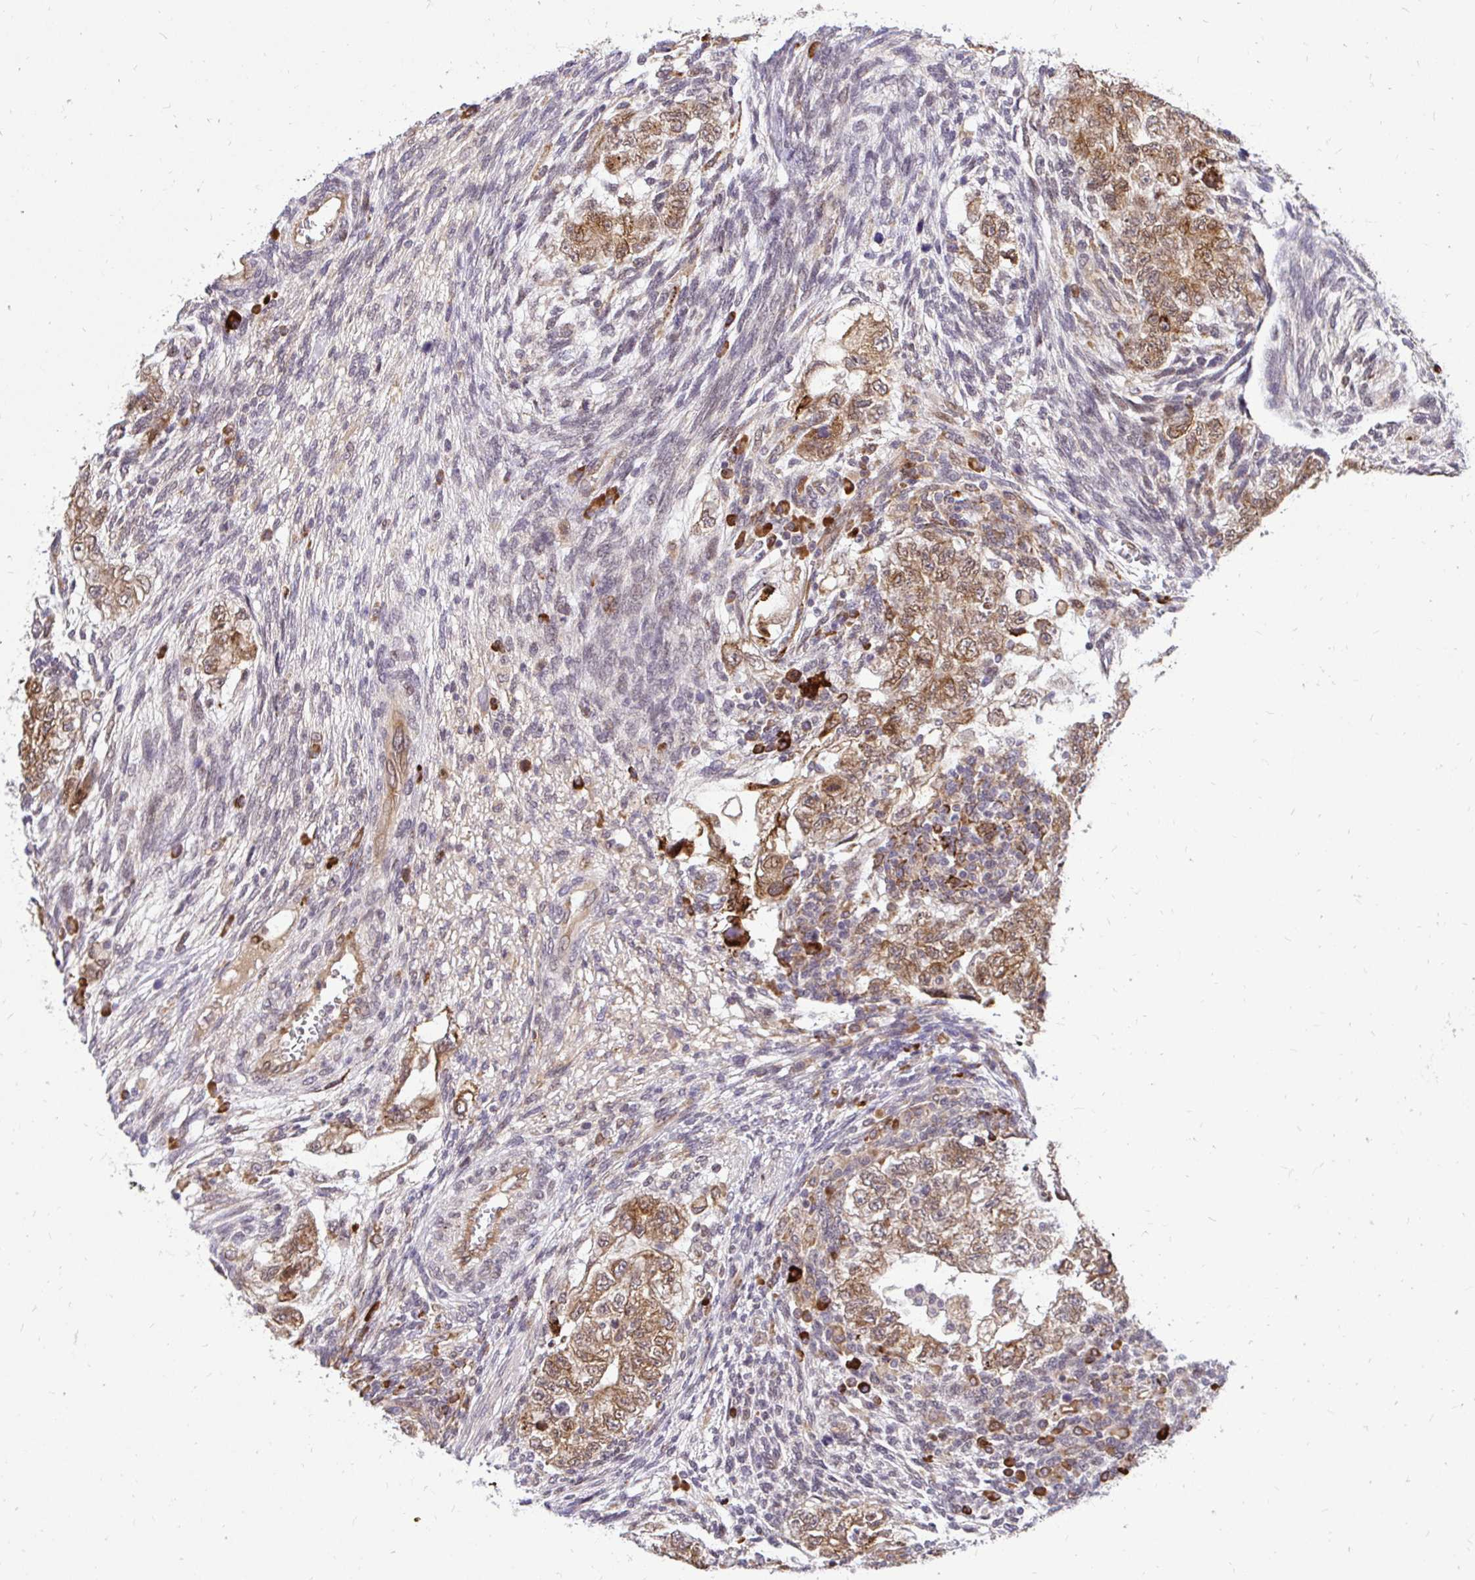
{"staining": {"intensity": "moderate", "quantity": ">75%", "location": "cytoplasmic/membranous"}, "tissue": "testis cancer", "cell_type": "Tumor cells", "image_type": "cancer", "snomed": [{"axis": "morphology", "description": "Normal tissue, NOS"}, {"axis": "morphology", "description": "Carcinoma, Embryonal, NOS"}, {"axis": "topography", "description": "Testis"}], "caption": "Immunohistochemical staining of testis embryonal carcinoma reveals moderate cytoplasmic/membranous protein expression in approximately >75% of tumor cells.", "gene": "NAALAD2", "patient": {"sex": "male", "age": 36}}